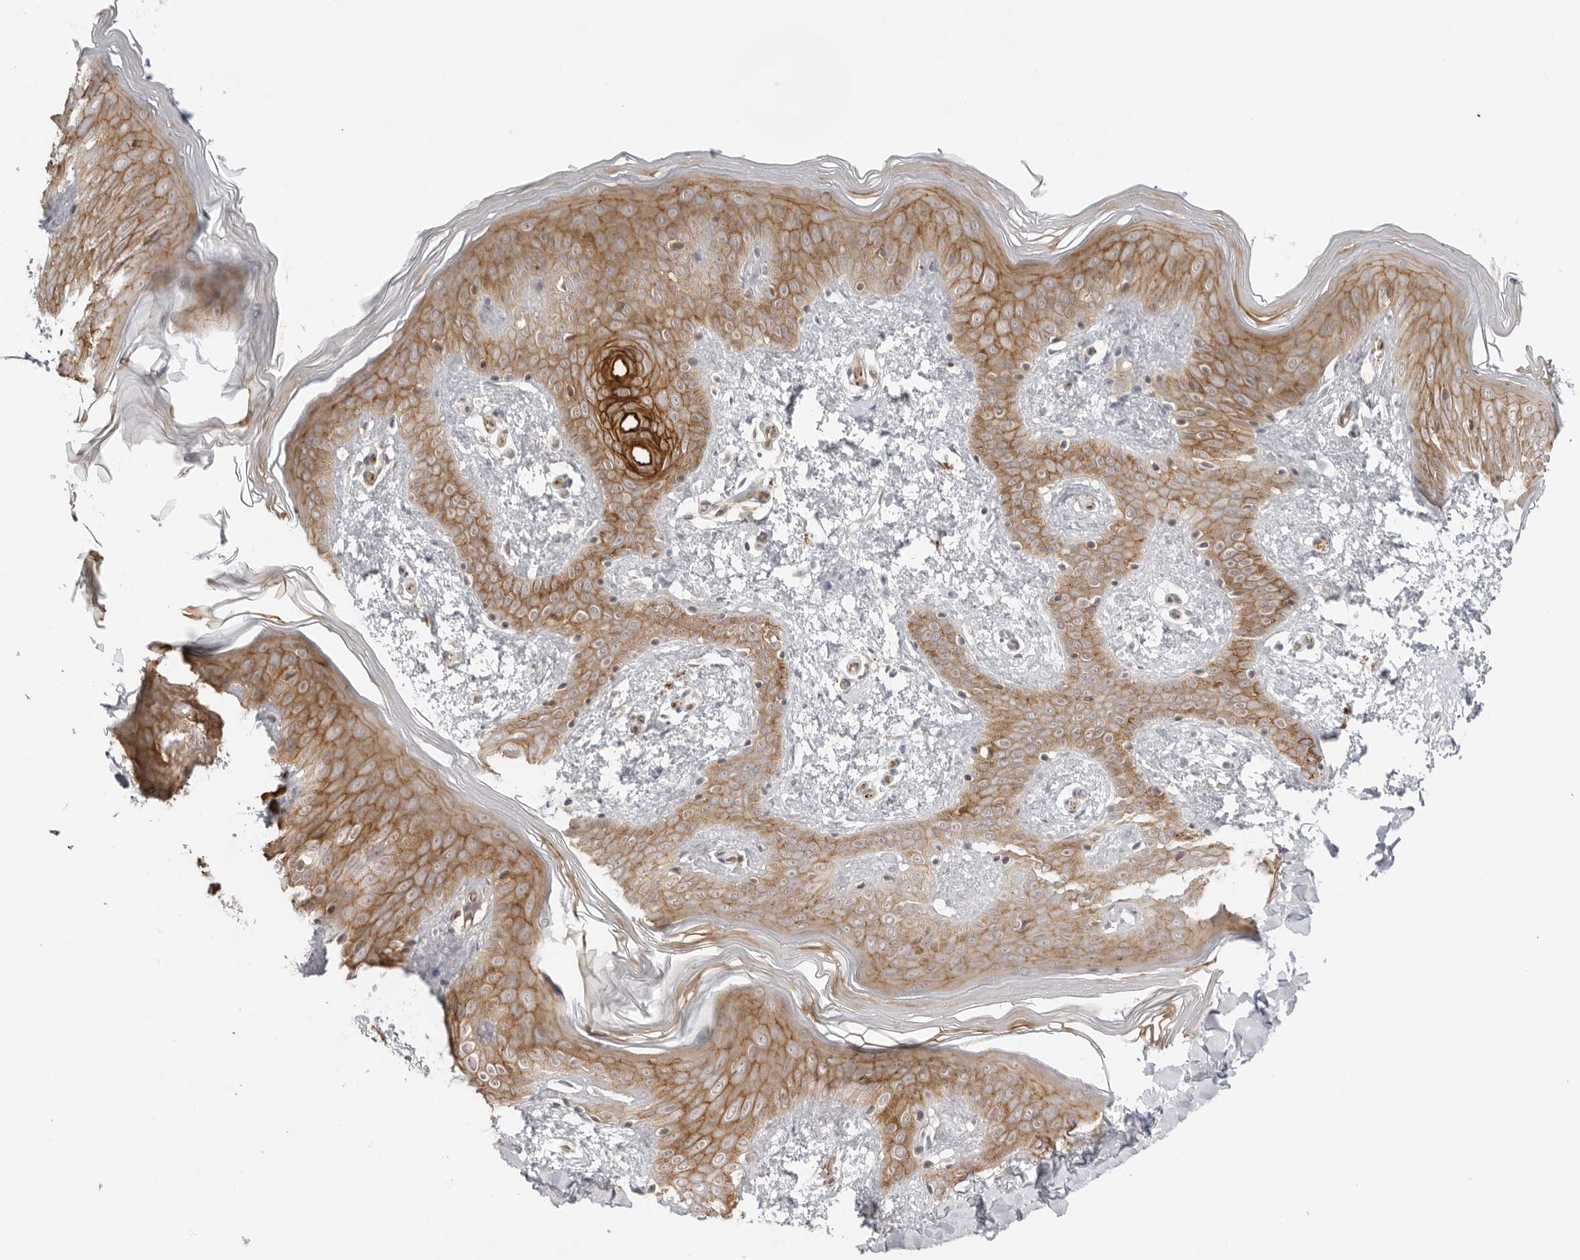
{"staining": {"intensity": "negative", "quantity": "none", "location": "none"}, "tissue": "skin", "cell_type": "Fibroblasts", "image_type": "normal", "snomed": [{"axis": "morphology", "description": "Normal tissue, NOS"}, {"axis": "morphology", "description": "Neoplasm, benign, NOS"}, {"axis": "topography", "description": "Skin"}, {"axis": "topography", "description": "Soft tissue"}], "caption": "Immunohistochemical staining of benign human skin displays no significant positivity in fibroblasts.", "gene": "TRAPPC3", "patient": {"sex": "male", "age": 26}}